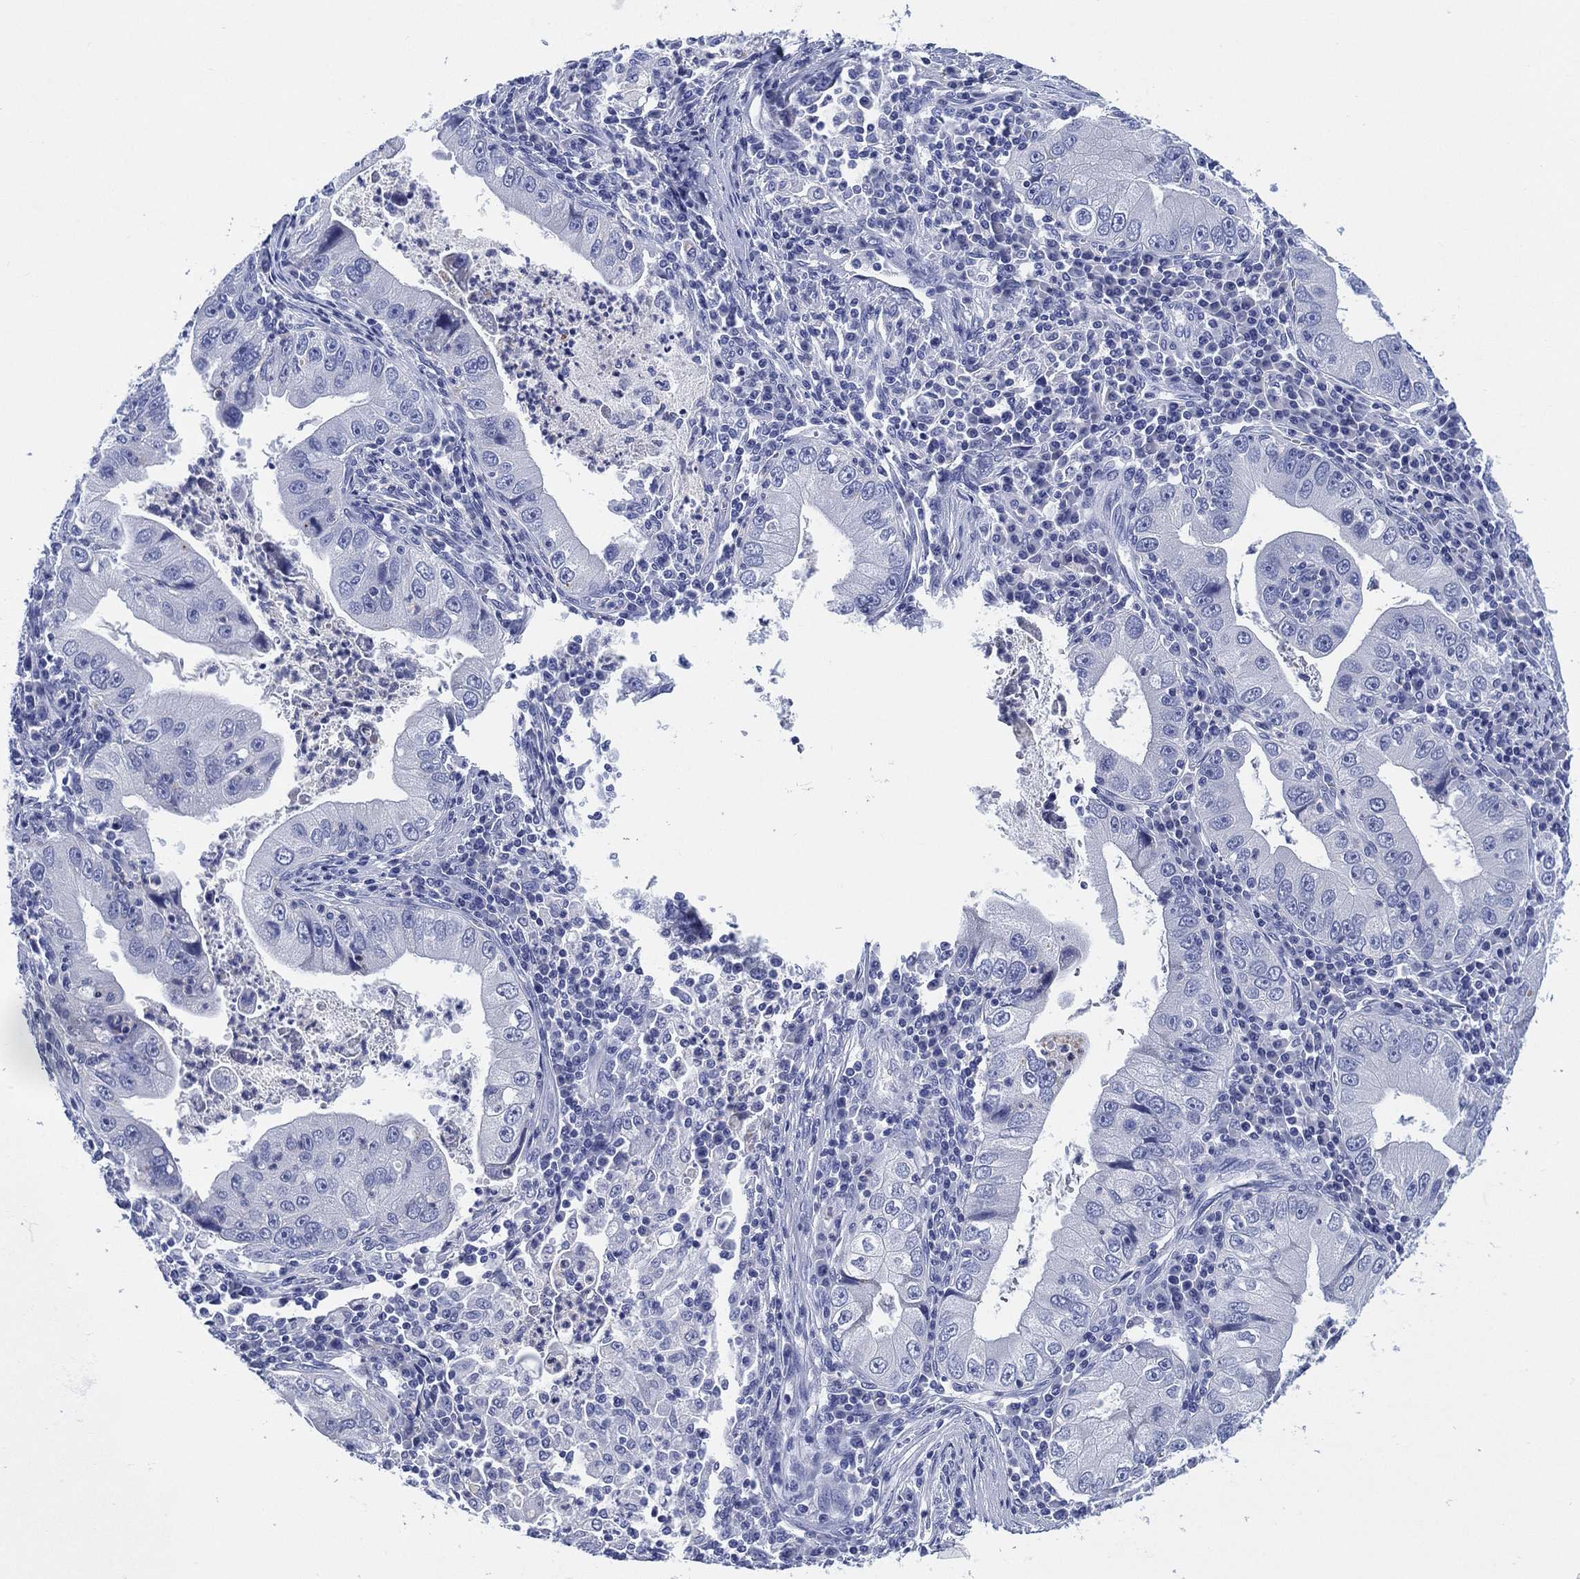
{"staining": {"intensity": "negative", "quantity": "none", "location": "none"}, "tissue": "stomach cancer", "cell_type": "Tumor cells", "image_type": "cancer", "snomed": [{"axis": "morphology", "description": "Adenocarcinoma, NOS"}, {"axis": "topography", "description": "Stomach"}], "caption": "Adenocarcinoma (stomach) was stained to show a protein in brown. There is no significant positivity in tumor cells.", "gene": "SLC9C2", "patient": {"sex": "male", "age": 76}}